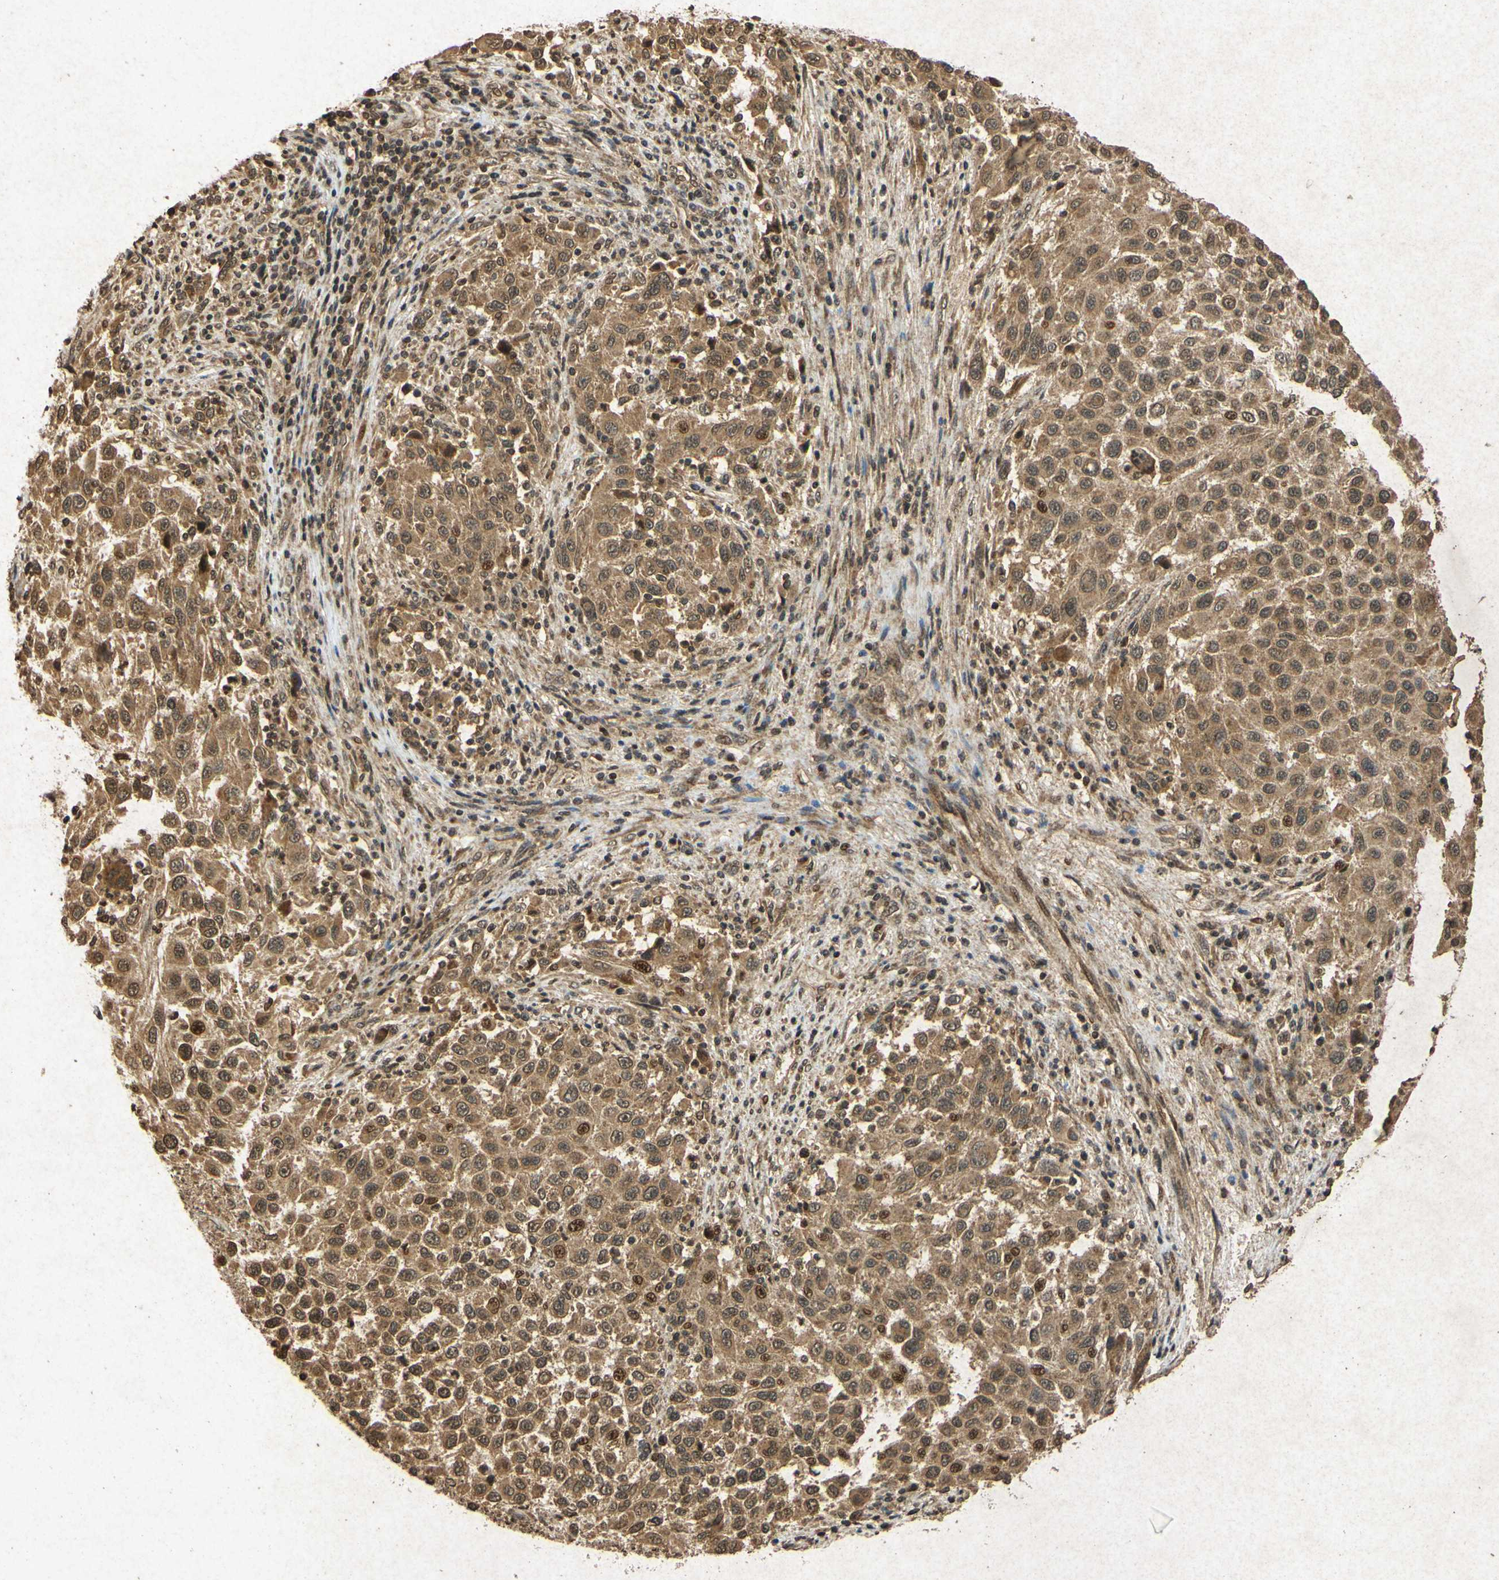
{"staining": {"intensity": "moderate", "quantity": ">75%", "location": "cytoplasmic/membranous,nuclear"}, "tissue": "melanoma", "cell_type": "Tumor cells", "image_type": "cancer", "snomed": [{"axis": "morphology", "description": "Malignant melanoma, Metastatic site"}, {"axis": "topography", "description": "Lymph node"}], "caption": "IHC (DAB (3,3'-diaminobenzidine)) staining of human melanoma reveals moderate cytoplasmic/membranous and nuclear protein staining in approximately >75% of tumor cells.", "gene": "ATP6V1H", "patient": {"sex": "male", "age": 61}}